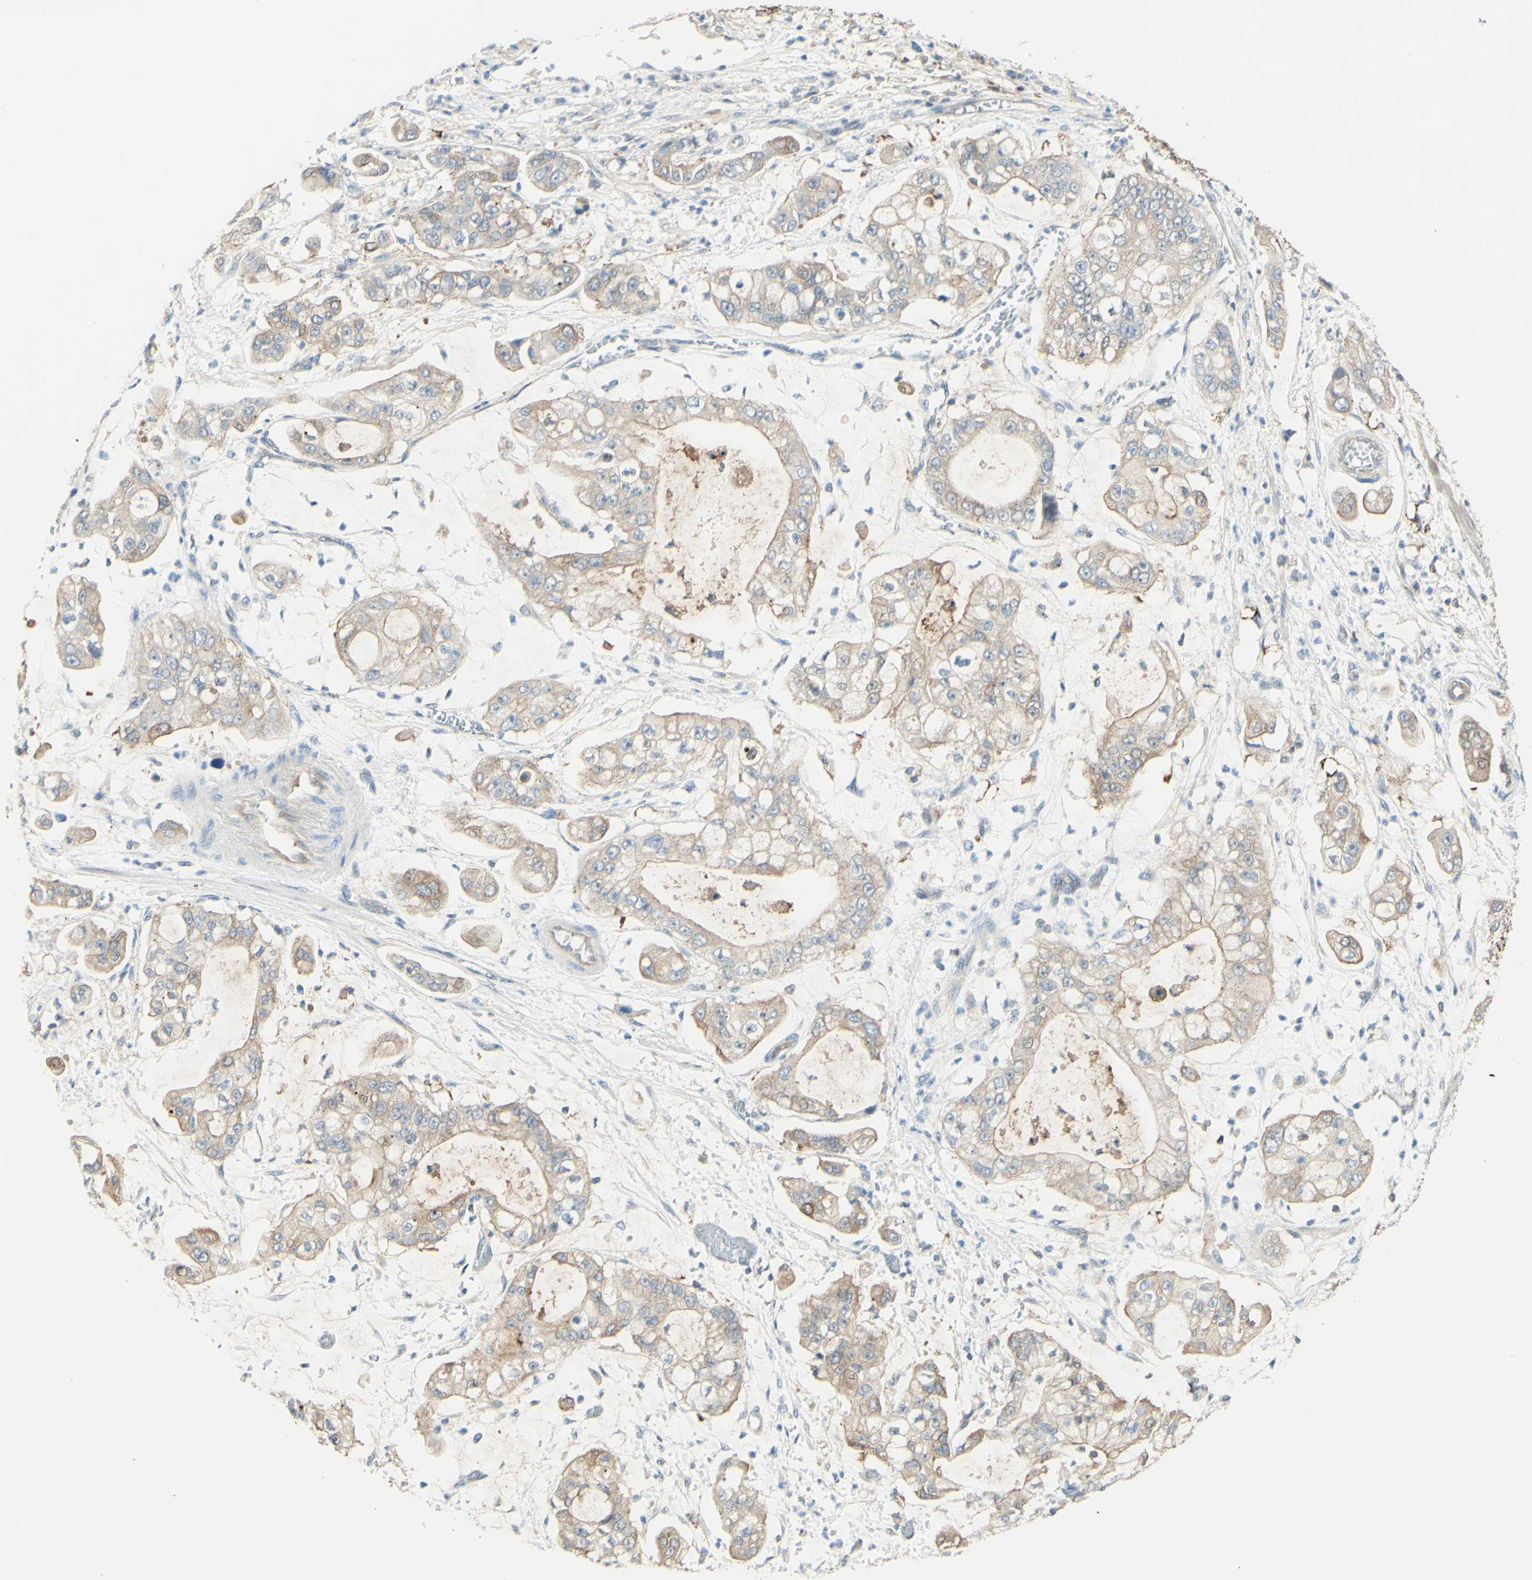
{"staining": {"intensity": "weak", "quantity": ">75%", "location": "cytoplasmic/membranous"}, "tissue": "stomach cancer", "cell_type": "Tumor cells", "image_type": "cancer", "snomed": [{"axis": "morphology", "description": "Adenocarcinoma, NOS"}, {"axis": "topography", "description": "Stomach"}], "caption": "Tumor cells demonstrate low levels of weak cytoplasmic/membranous positivity in approximately >75% of cells in human stomach cancer.", "gene": "MTM1", "patient": {"sex": "male", "age": 76}}